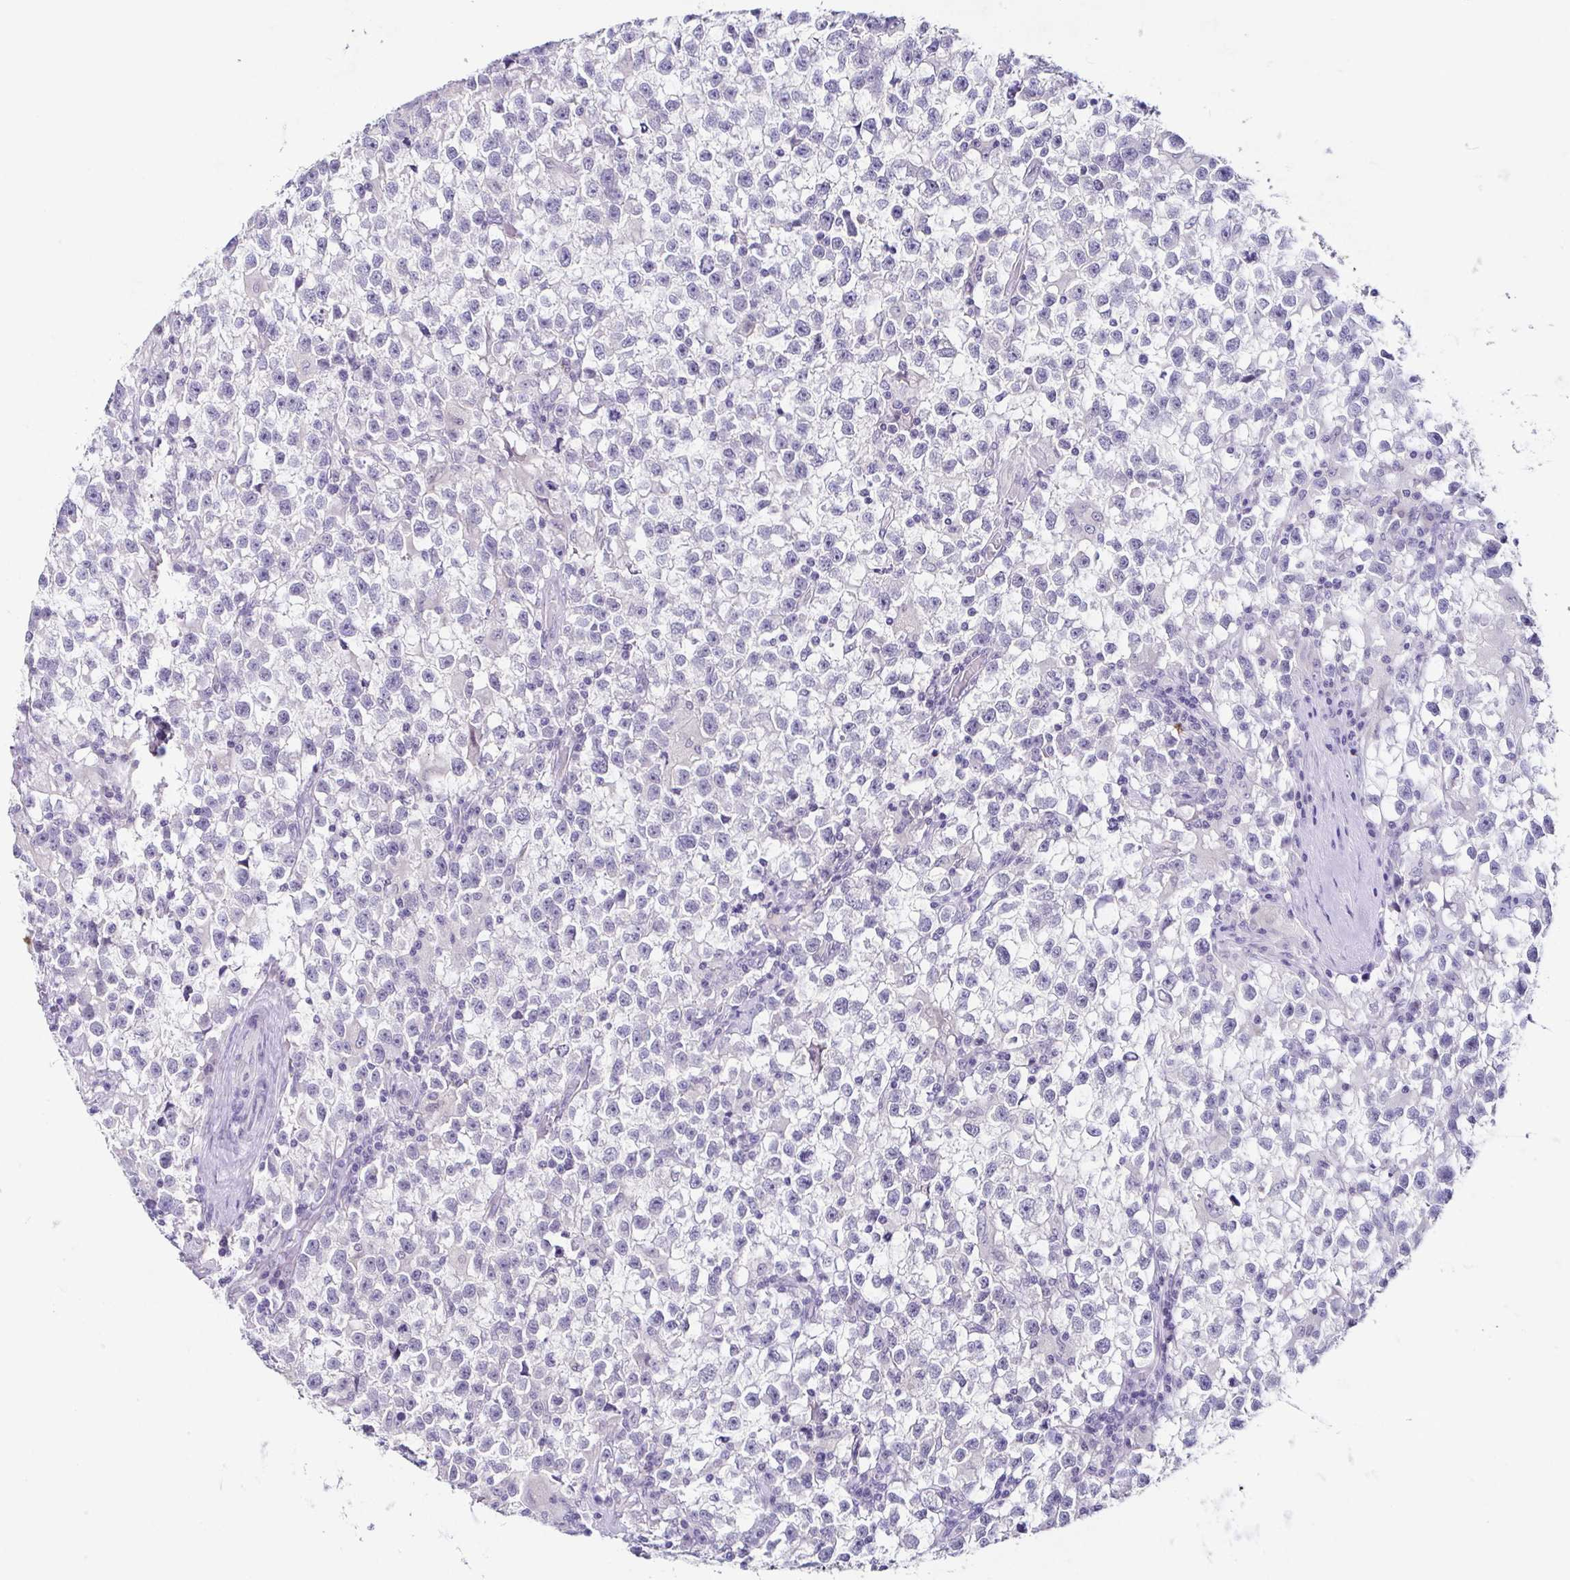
{"staining": {"intensity": "negative", "quantity": "none", "location": "none"}, "tissue": "testis cancer", "cell_type": "Tumor cells", "image_type": "cancer", "snomed": [{"axis": "morphology", "description": "Seminoma, NOS"}, {"axis": "topography", "description": "Testis"}], "caption": "High magnification brightfield microscopy of testis seminoma stained with DAB (3,3'-diaminobenzidine) (brown) and counterstained with hematoxylin (blue): tumor cells show no significant staining. (DAB (3,3'-diaminobenzidine) IHC with hematoxylin counter stain).", "gene": "TP73", "patient": {"sex": "male", "age": 31}}